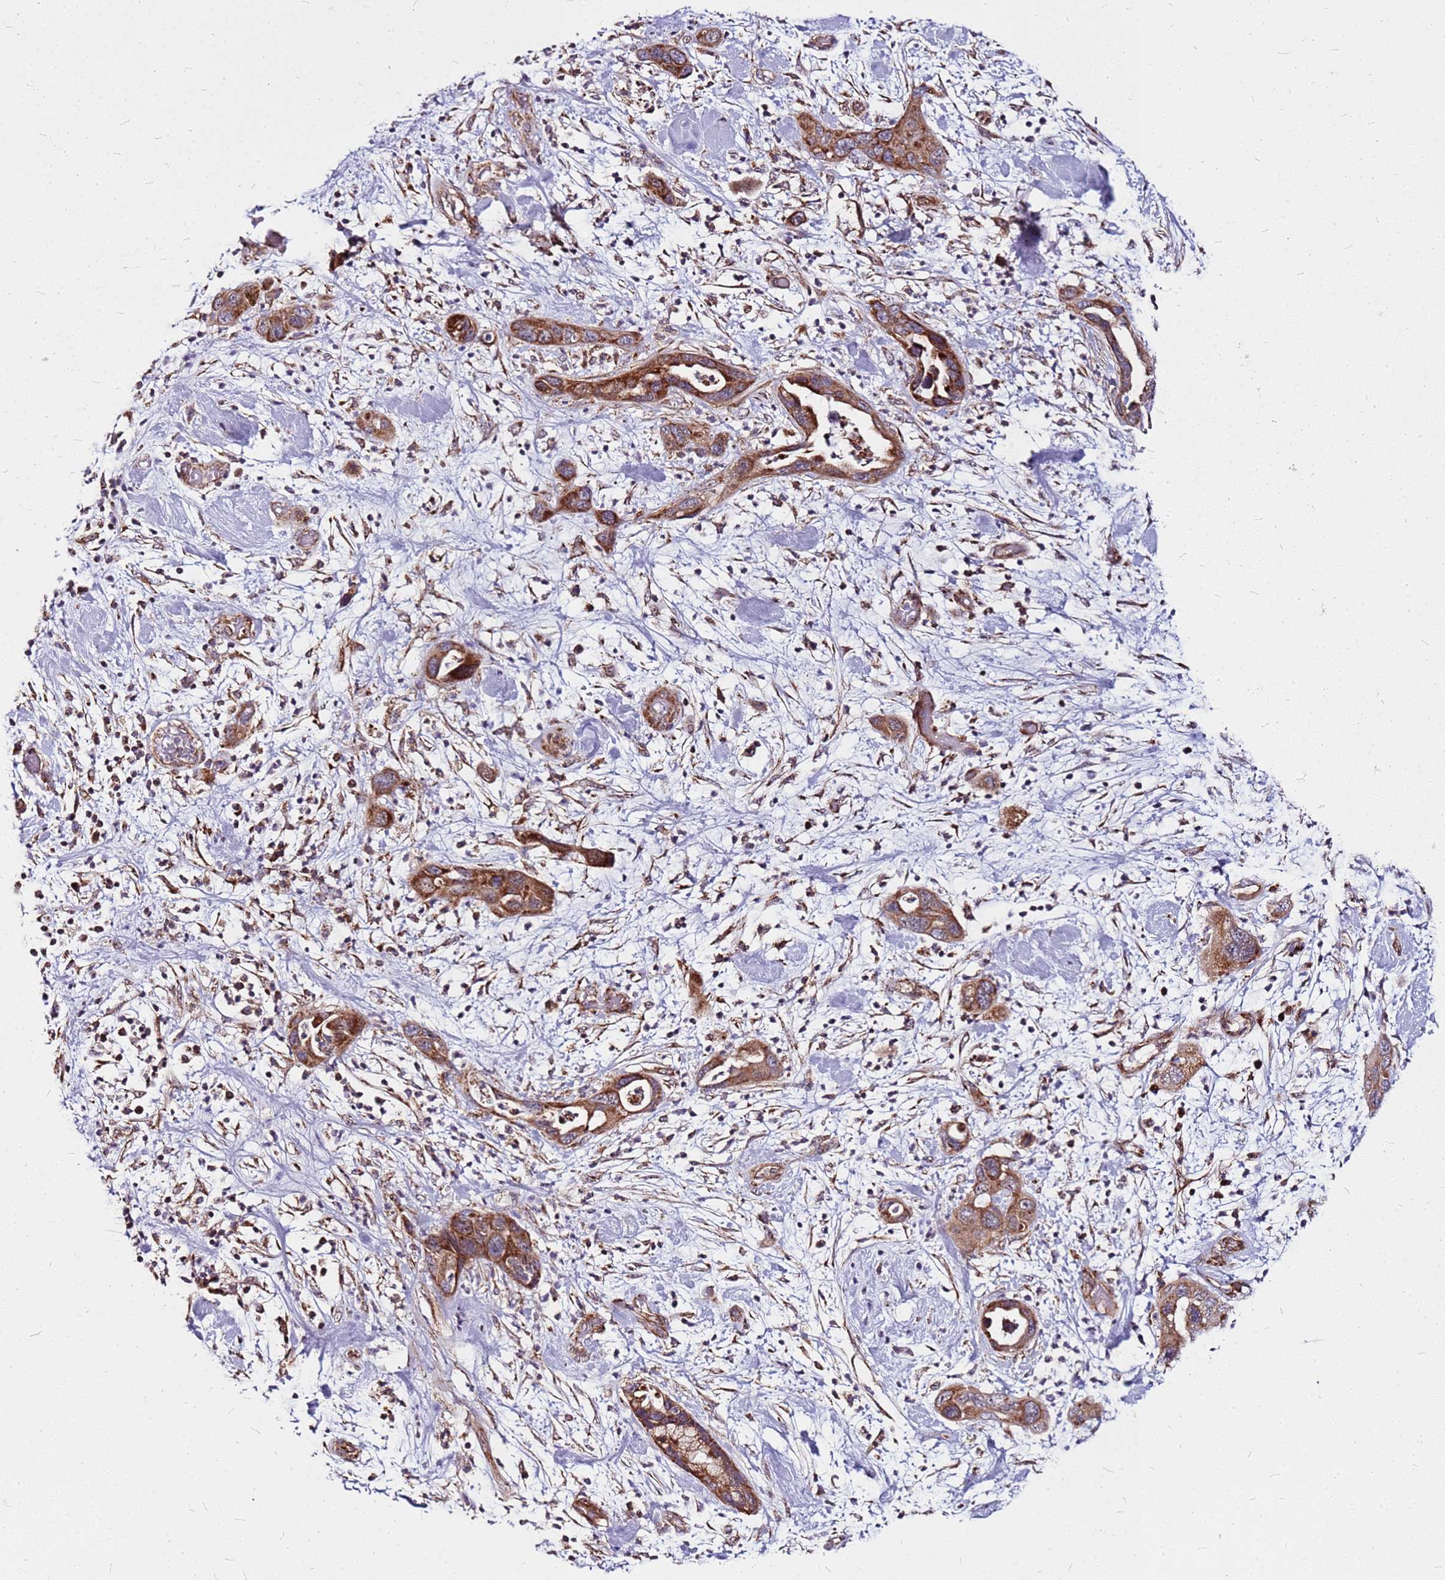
{"staining": {"intensity": "moderate", "quantity": ">75%", "location": "cytoplasmic/membranous"}, "tissue": "pancreatic cancer", "cell_type": "Tumor cells", "image_type": "cancer", "snomed": [{"axis": "morphology", "description": "Adenocarcinoma, NOS"}, {"axis": "topography", "description": "Pancreas"}], "caption": "A brown stain highlights moderate cytoplasmic/membranous expression of a protein in pancreatic cancer tumor cells.", "gene": "OR51T1", "patient": {"sex": "female", "age": 71}}